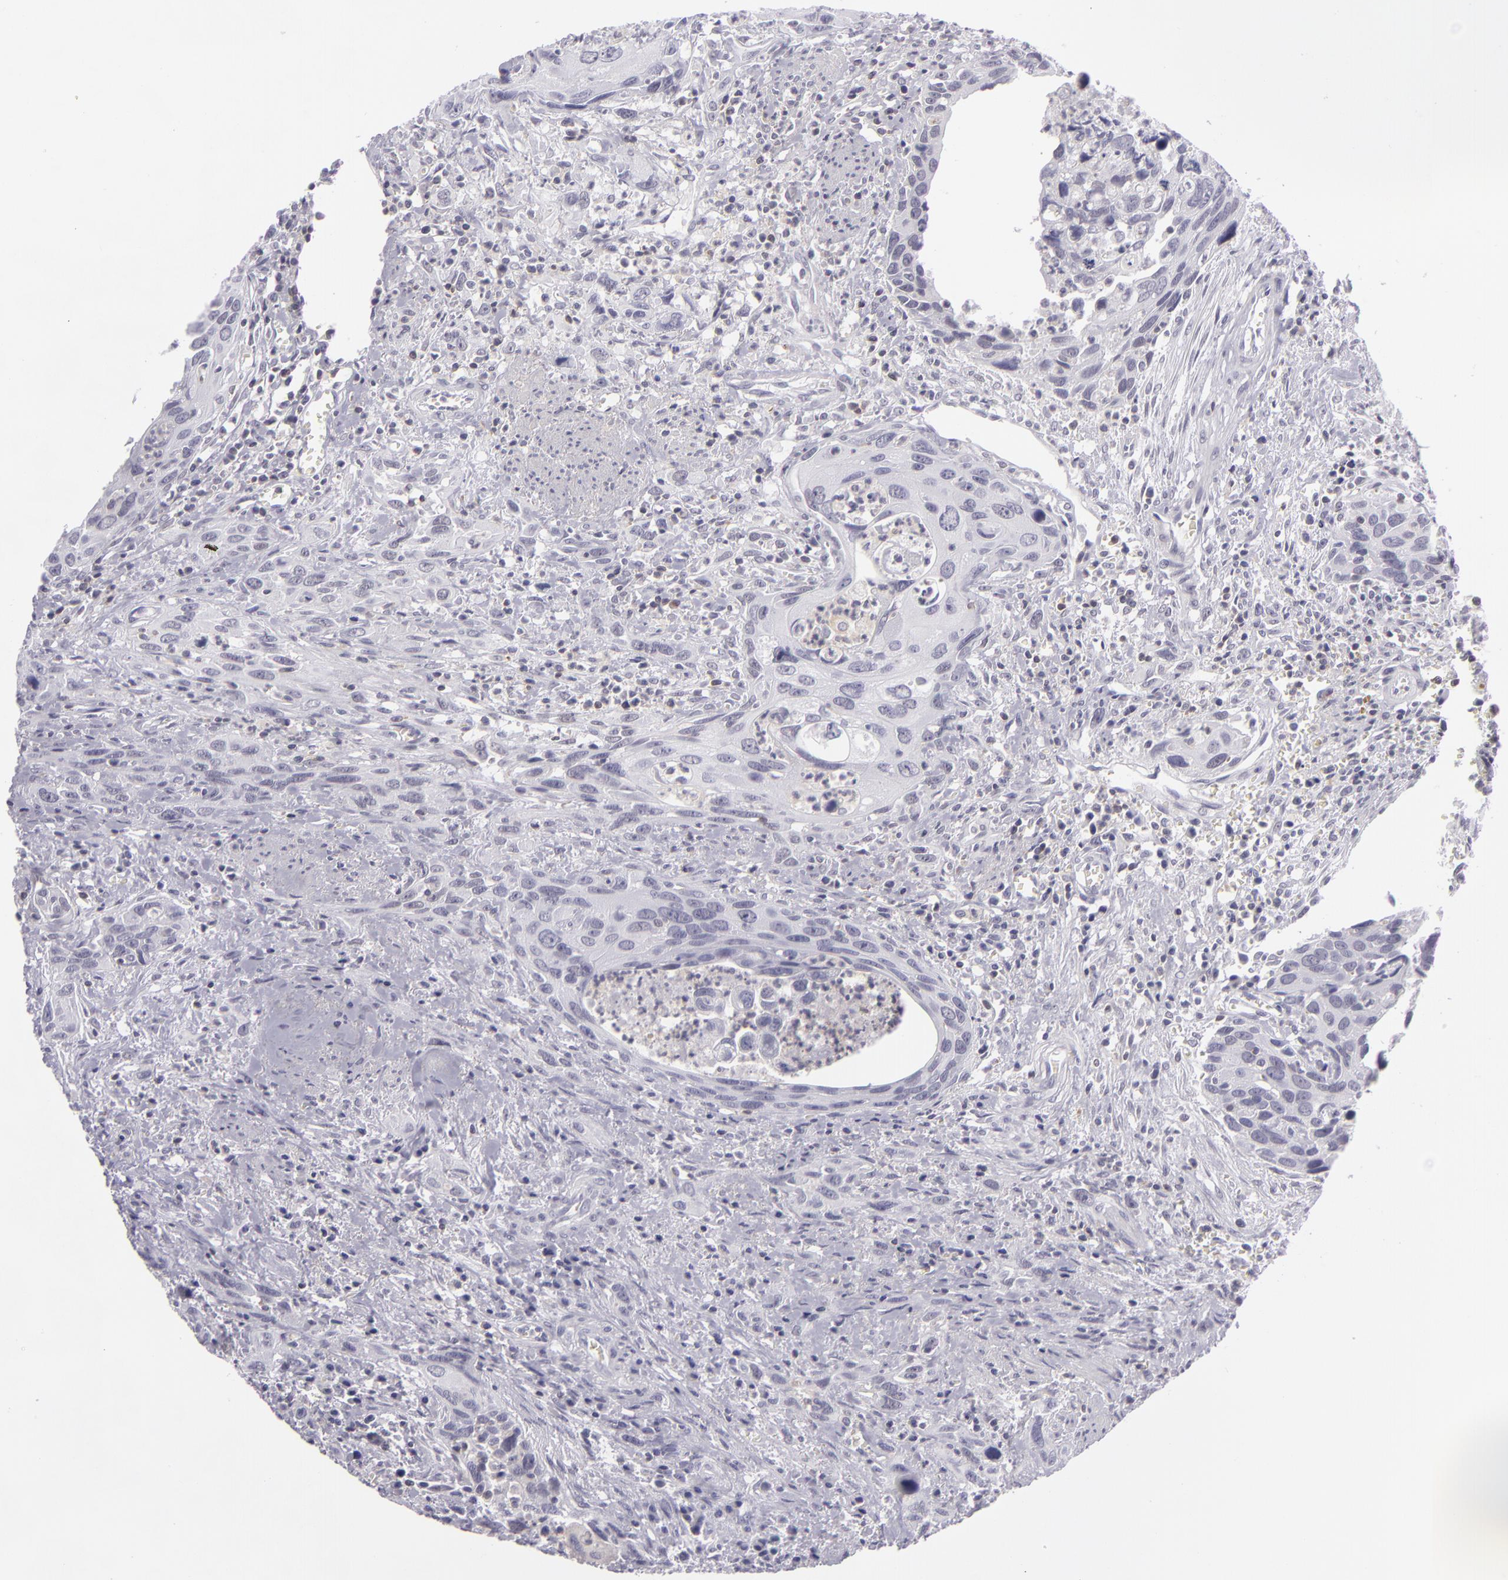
{"staining": {"intensity": "negative", "quantity": "none", "location": "none"}, "tissue": "urothelial cancer", "cell_type": "Tumor cells", "image_type": "cancer", "snomed": [{"axis": "morphology", "description": "Urothelial carcinoma, High grade"}, {"axis": "topography", "description": "Urinary bladder"}], "caption": "Immunohistochemical staining of urothelial cancer shows no significant expression in tumor cells.", "gene": "KCNAB2", "patient": {"sex": "male", "age": 71}}